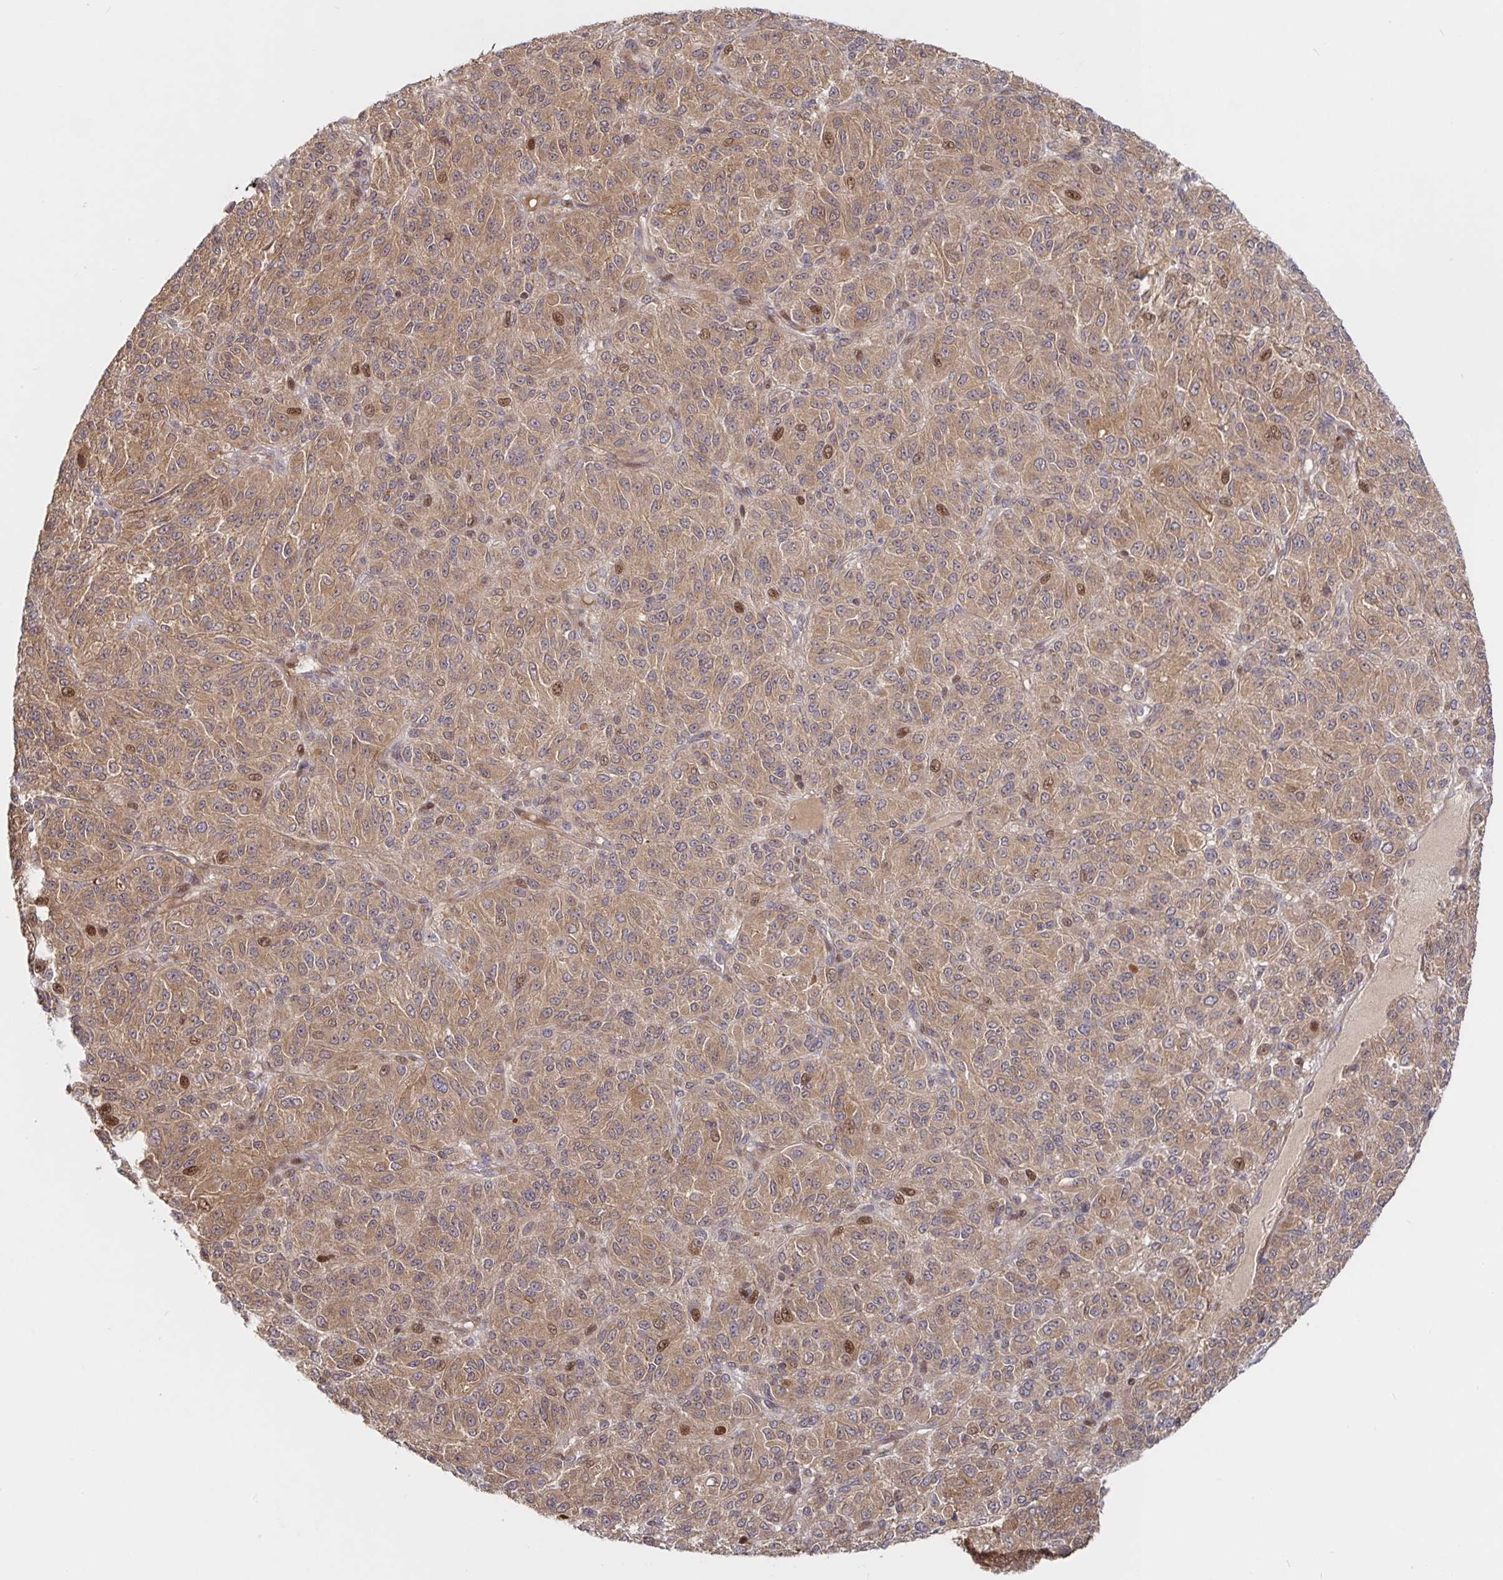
{"staining": {"intensity": "moderate", "quantity": ">75%", "location": "cytoplasmic/membranous"}, "tissue": "melanoma", "cell_type": "Tumor cells", "image_type": "cancer", "snomed": [{"axis": "morphology", "description": "Malignant melanoma, Metastatic site"}, {"axis": "topography", "description": "Brain"}], "caption": "A photomicrograph of human malignant melanoma (metastatic site) stained for a protein displays moderate cytoplasmic/membranous brown staining in tumor cells.", "gene": "AACS", "patient": {"sex": "female", "age": 56}}